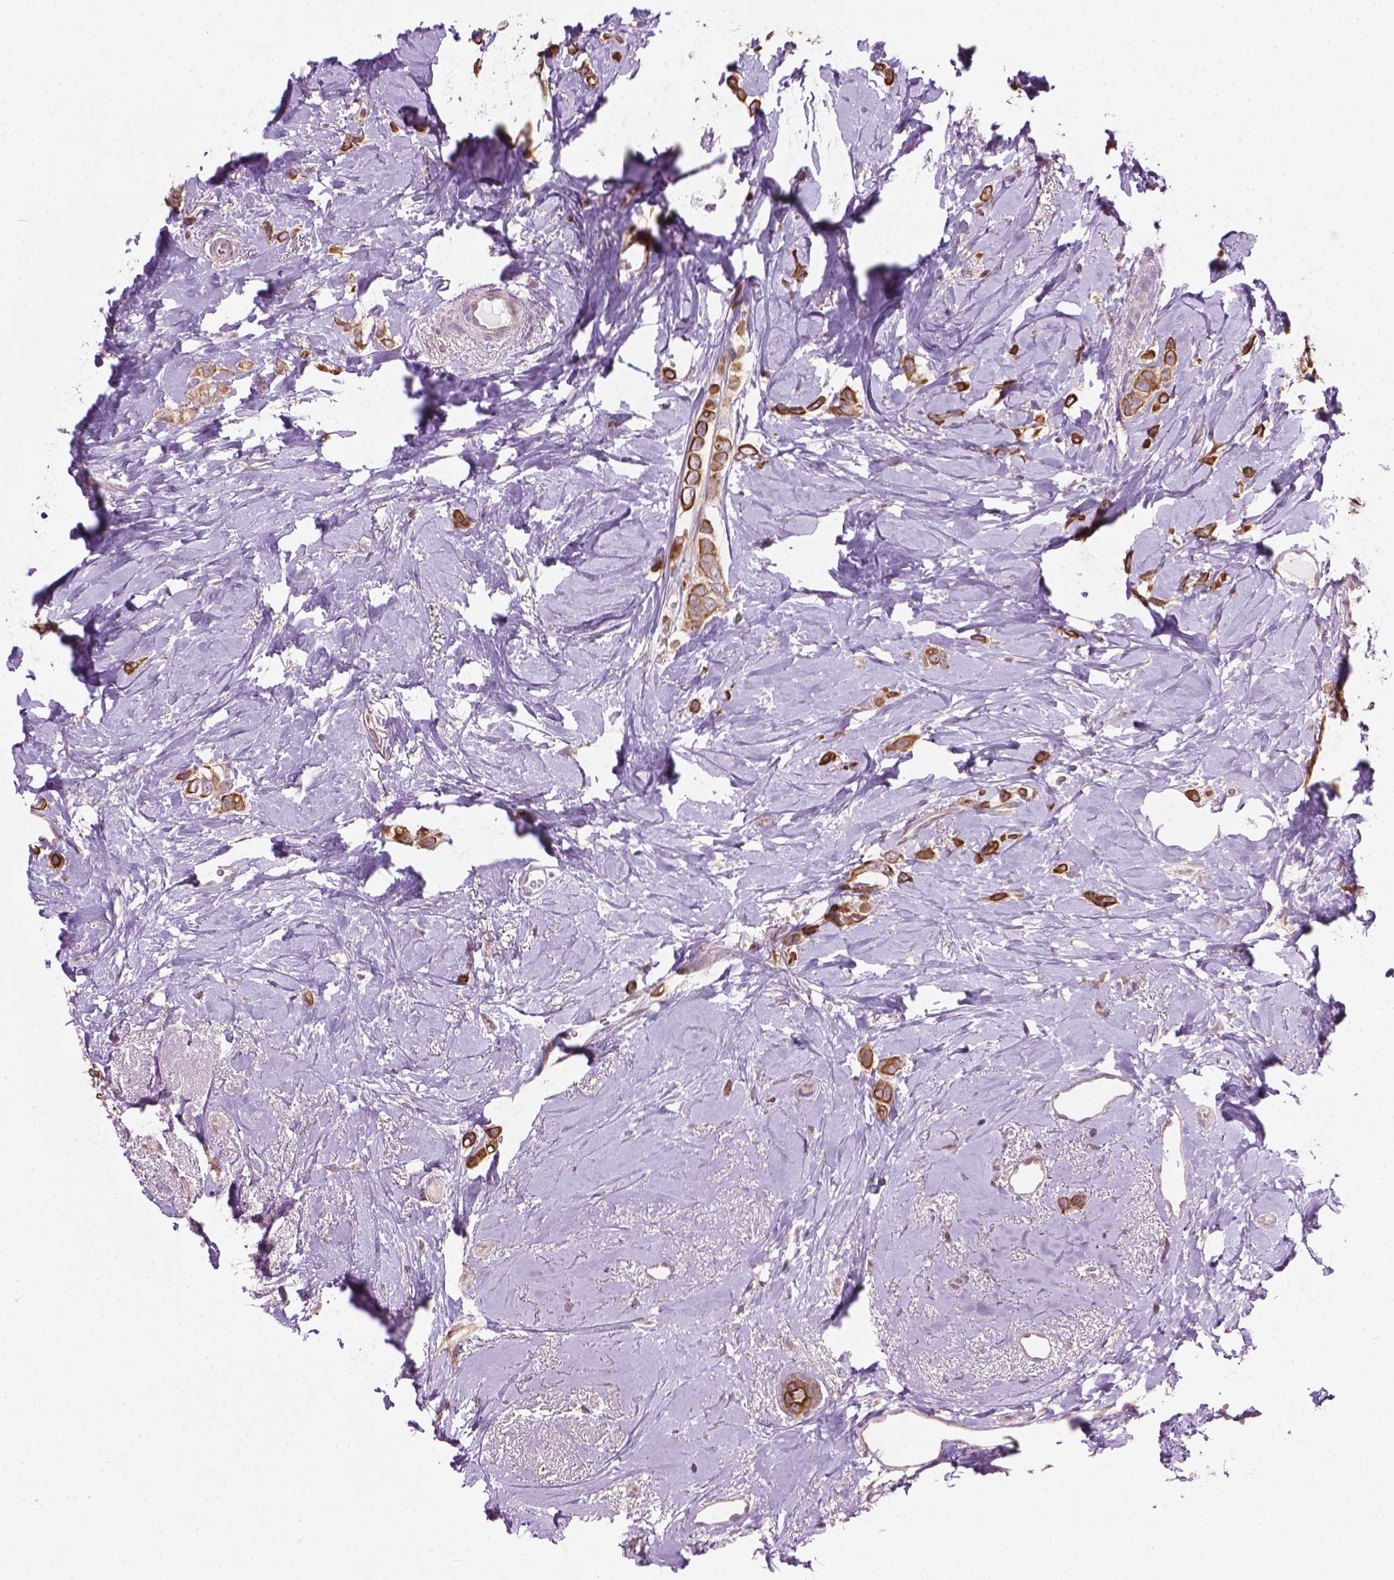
{"staining": {"intensity": "moderate", "quantity": ">75%", "location": "cytoplasmic/membranous"}, "tissue": "breast cancer", "cell_type": "Tumor cells", "image_type": "cancer", "snomed": [{"axis": "morphology", "description": "Lobular carcinoma"}, {"axis": "topography", "description": "Breast"}], "caption": "Protein expression analysis of breast cancer (lobular carcinoma) exhibits moderate cytoplasmic/membranous expression in approximately >75% of tumor cells.", "gene": "MZT1", "patient": {"sex": "female", "age": 66}}